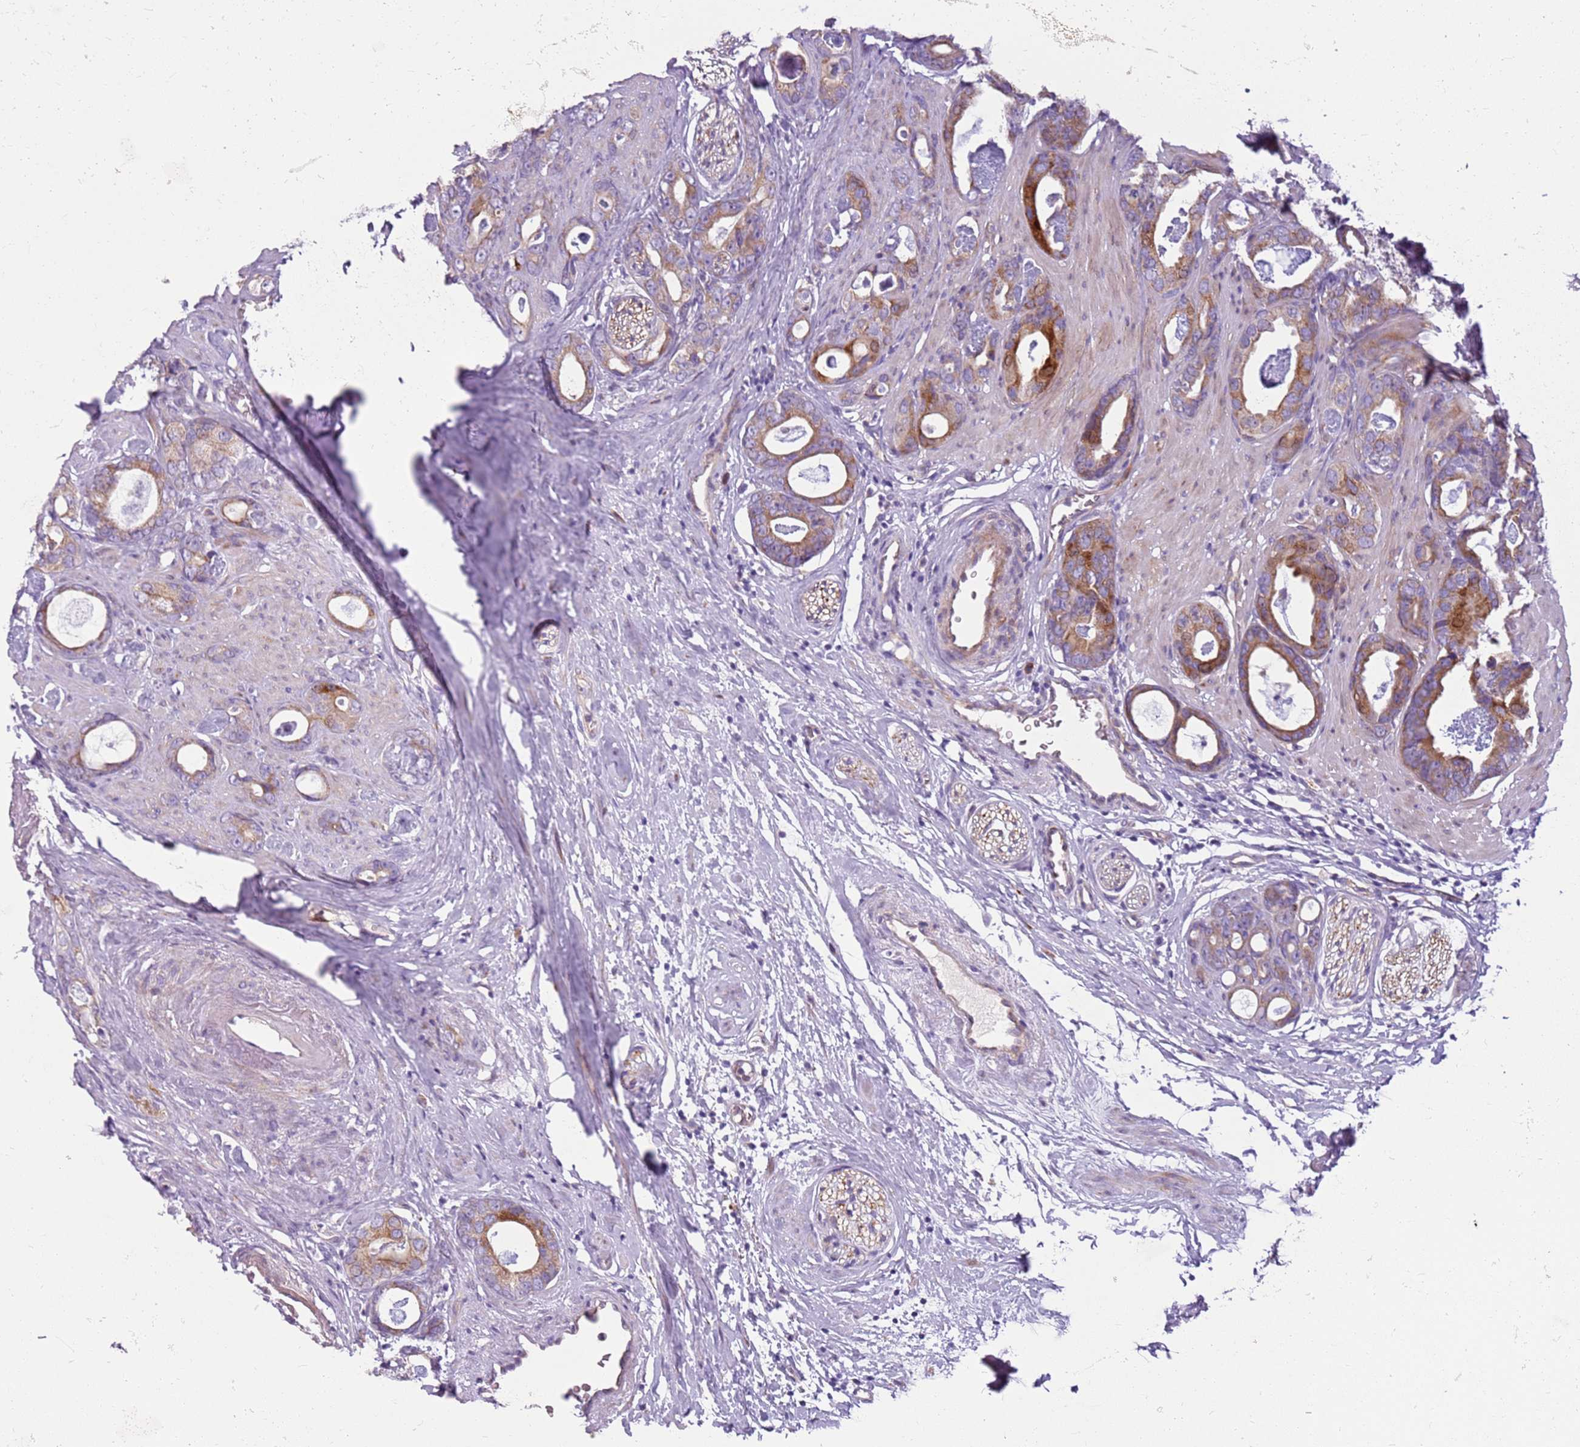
{"staining": {"intensity": "moderate", "quantity": ">75%", "location": "cytoplasmic/membranous"}, "tissue": "prostate cancer", "cell_type": "Tumor cells", "image_type": "cancer", "snomed": [{"axis": "morphology", "description": "Adenocarcinoma, Low grade"}, {"axis": "topography", "description": "Prostate"}], "caption": "Tumor cells exhibit medium levels of moderate cytoplasmic/membranous staining in approximately >75% of cells in adenocarcinoma (low-grade) (prostate). (Stains: DAB in brown, nuclei in blue, Microscopy: brightfield microscopy at high magnification).", "gene": "TMEM200C", "patient": {"sex": "male", "age": 63}}